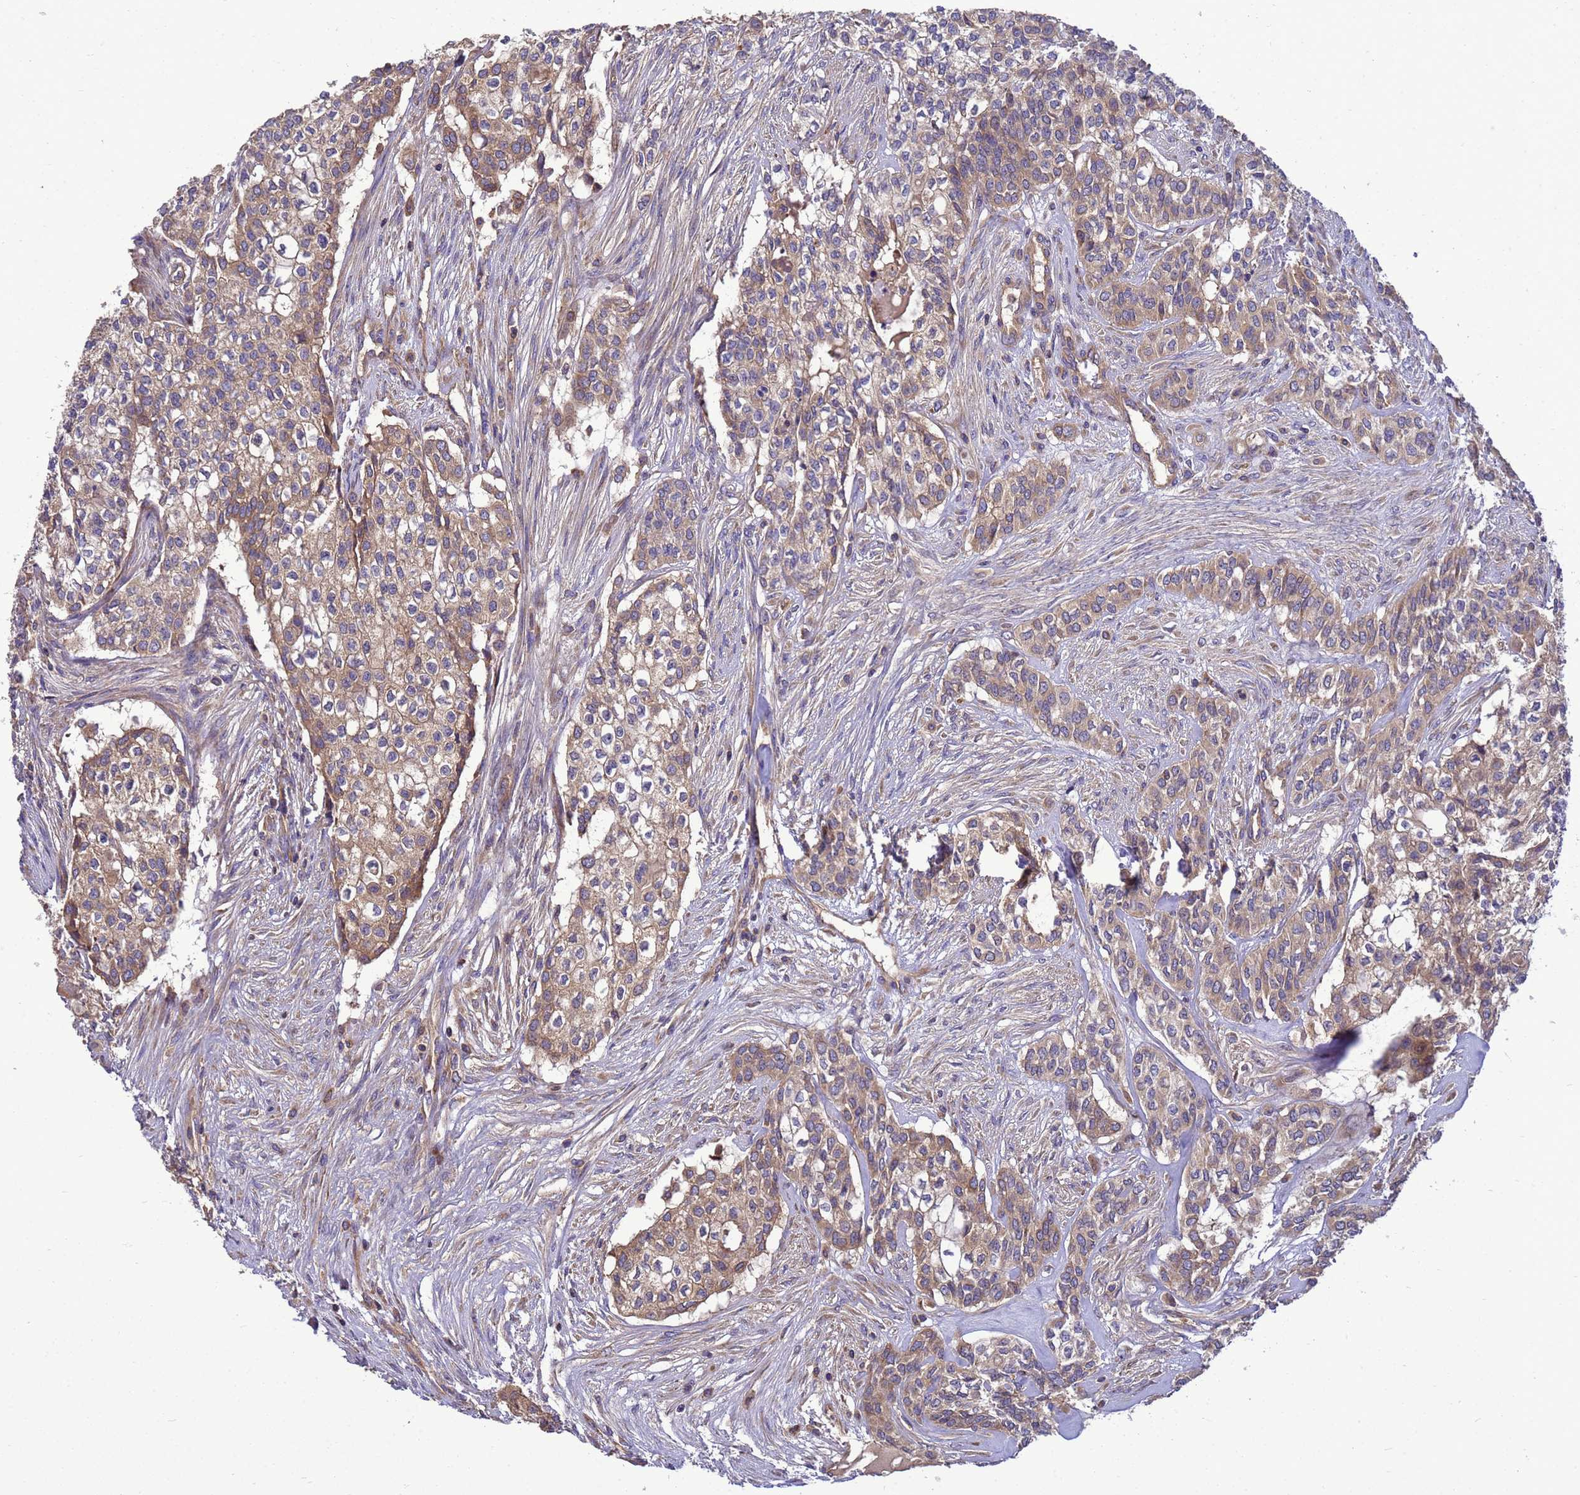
{"staining": {"intensity": "weak", "quantity": ">75%", "location": "cytoplasmic/membranous"}, "tissue": "head and neck cancer", "cell_type": "Tumor cells", "image_type": "cancer", "snomed": [{"axis": "morphology", "description": "Adenocarcinoma, NOS"}, {"axis": "topography", "description": "Head-Neck"}], "caption": "Protein expression analysis of human head and neck cancer (adenocarcinoma) reveals weak cytoplasmic/membranous staining in approximately >75% of tumor cells. The staining was performed using DAB, with brown indicating positive protein expression. Nuclei are stained blue with hematoxylin.", "gene": "BECN1", "patient": {"sex": "male", "age": 81}}